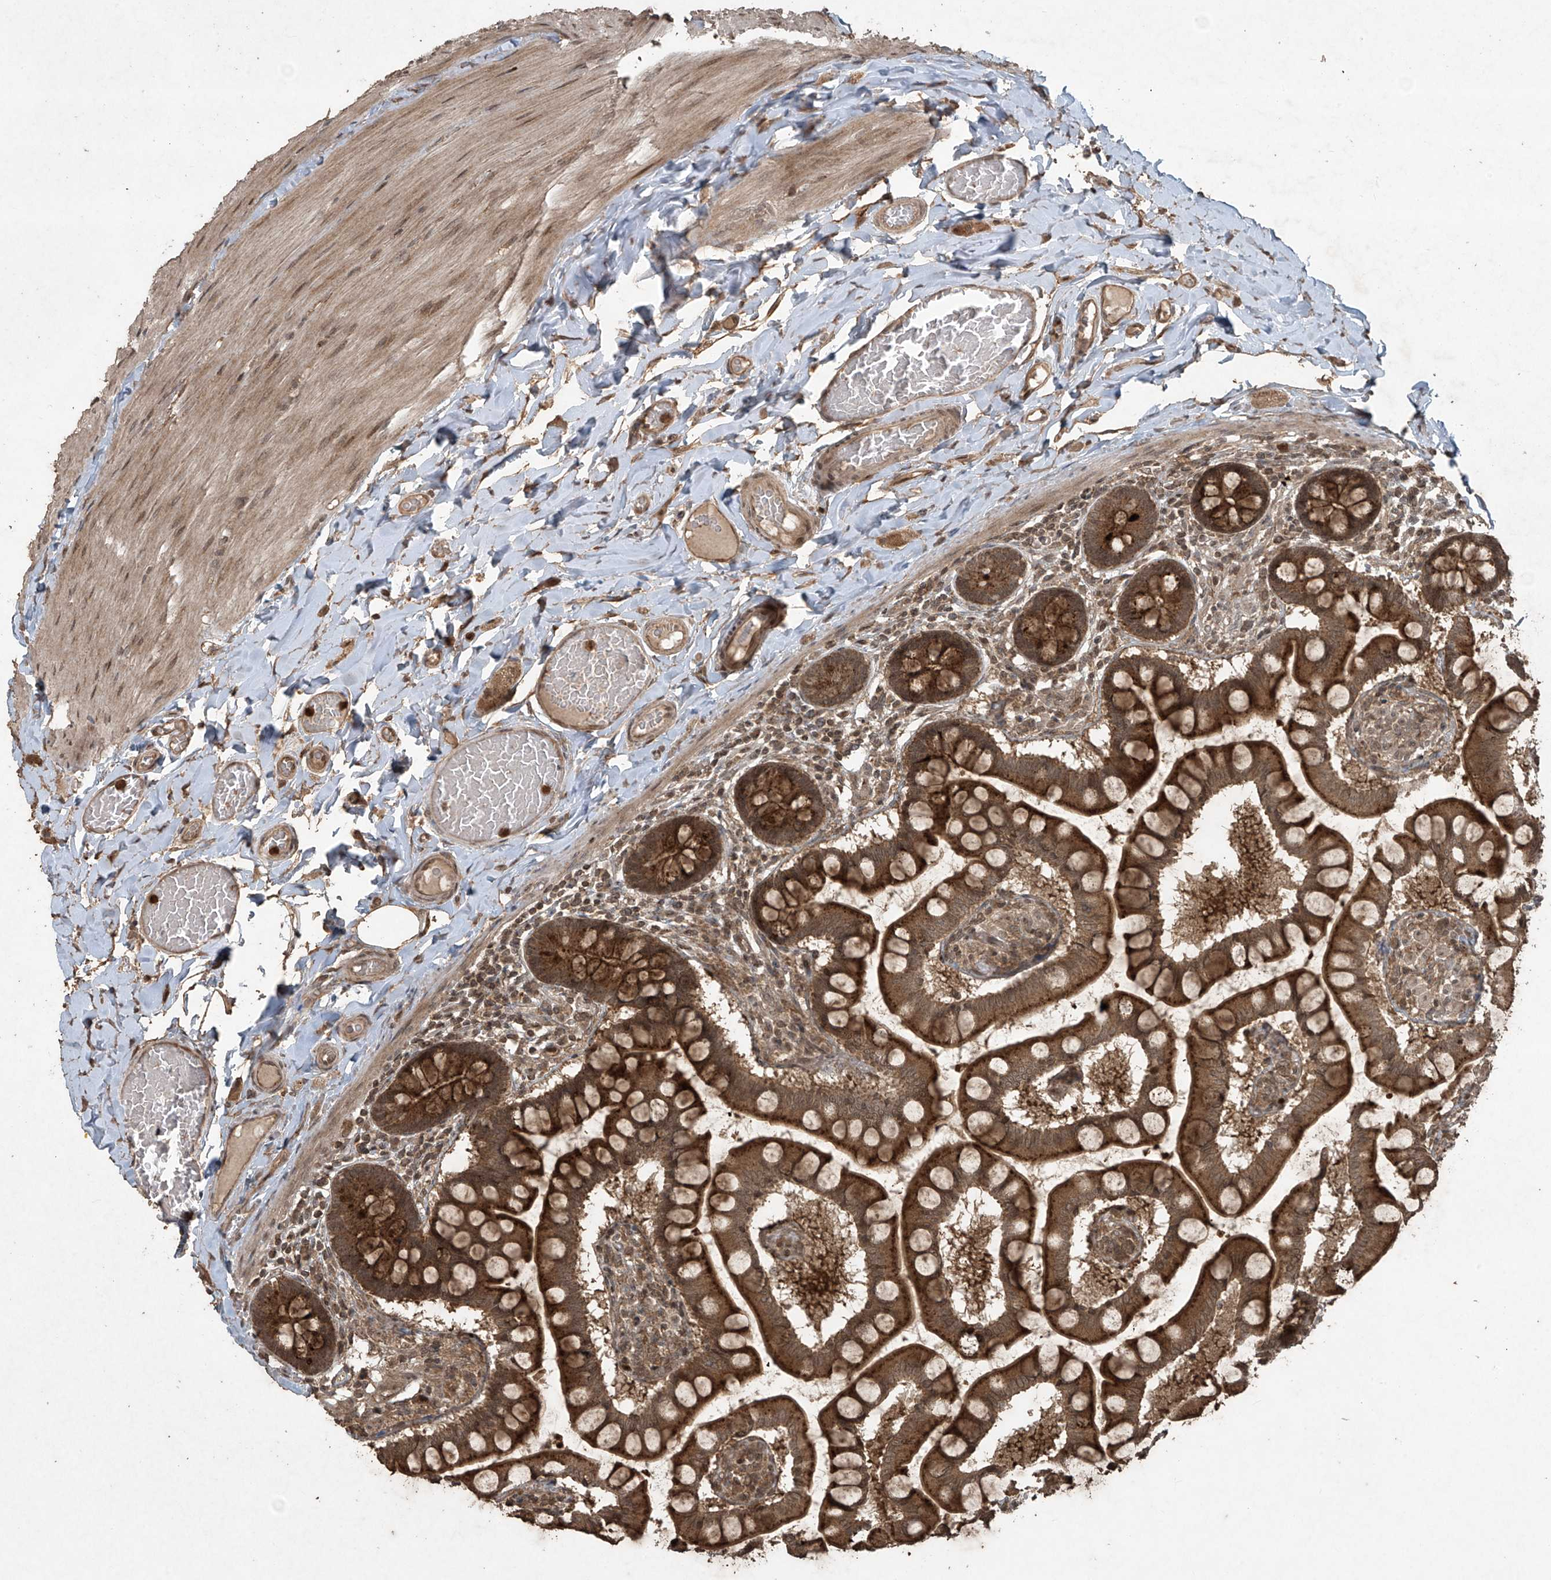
{"staining": {"intensity": "strong", "quantity": ">75%", "location": "cytoplasmic/membranous"}, "tissue": "small intestine", "cell_type": "Glandular cells", "image_type": "normal", "snomed": [{"axis": "morphology", "description": "Normal tissue, NOS"}, {"axis": "topography", "description": "Small intestine"}], "caption": "Glandular cells reveal high levels of strong cytoplasmic/membranous expression in about >75% of cells in benign small intestine.", "gene": "PGPEP1", "patient": {"sex": "male", "age": 41}}